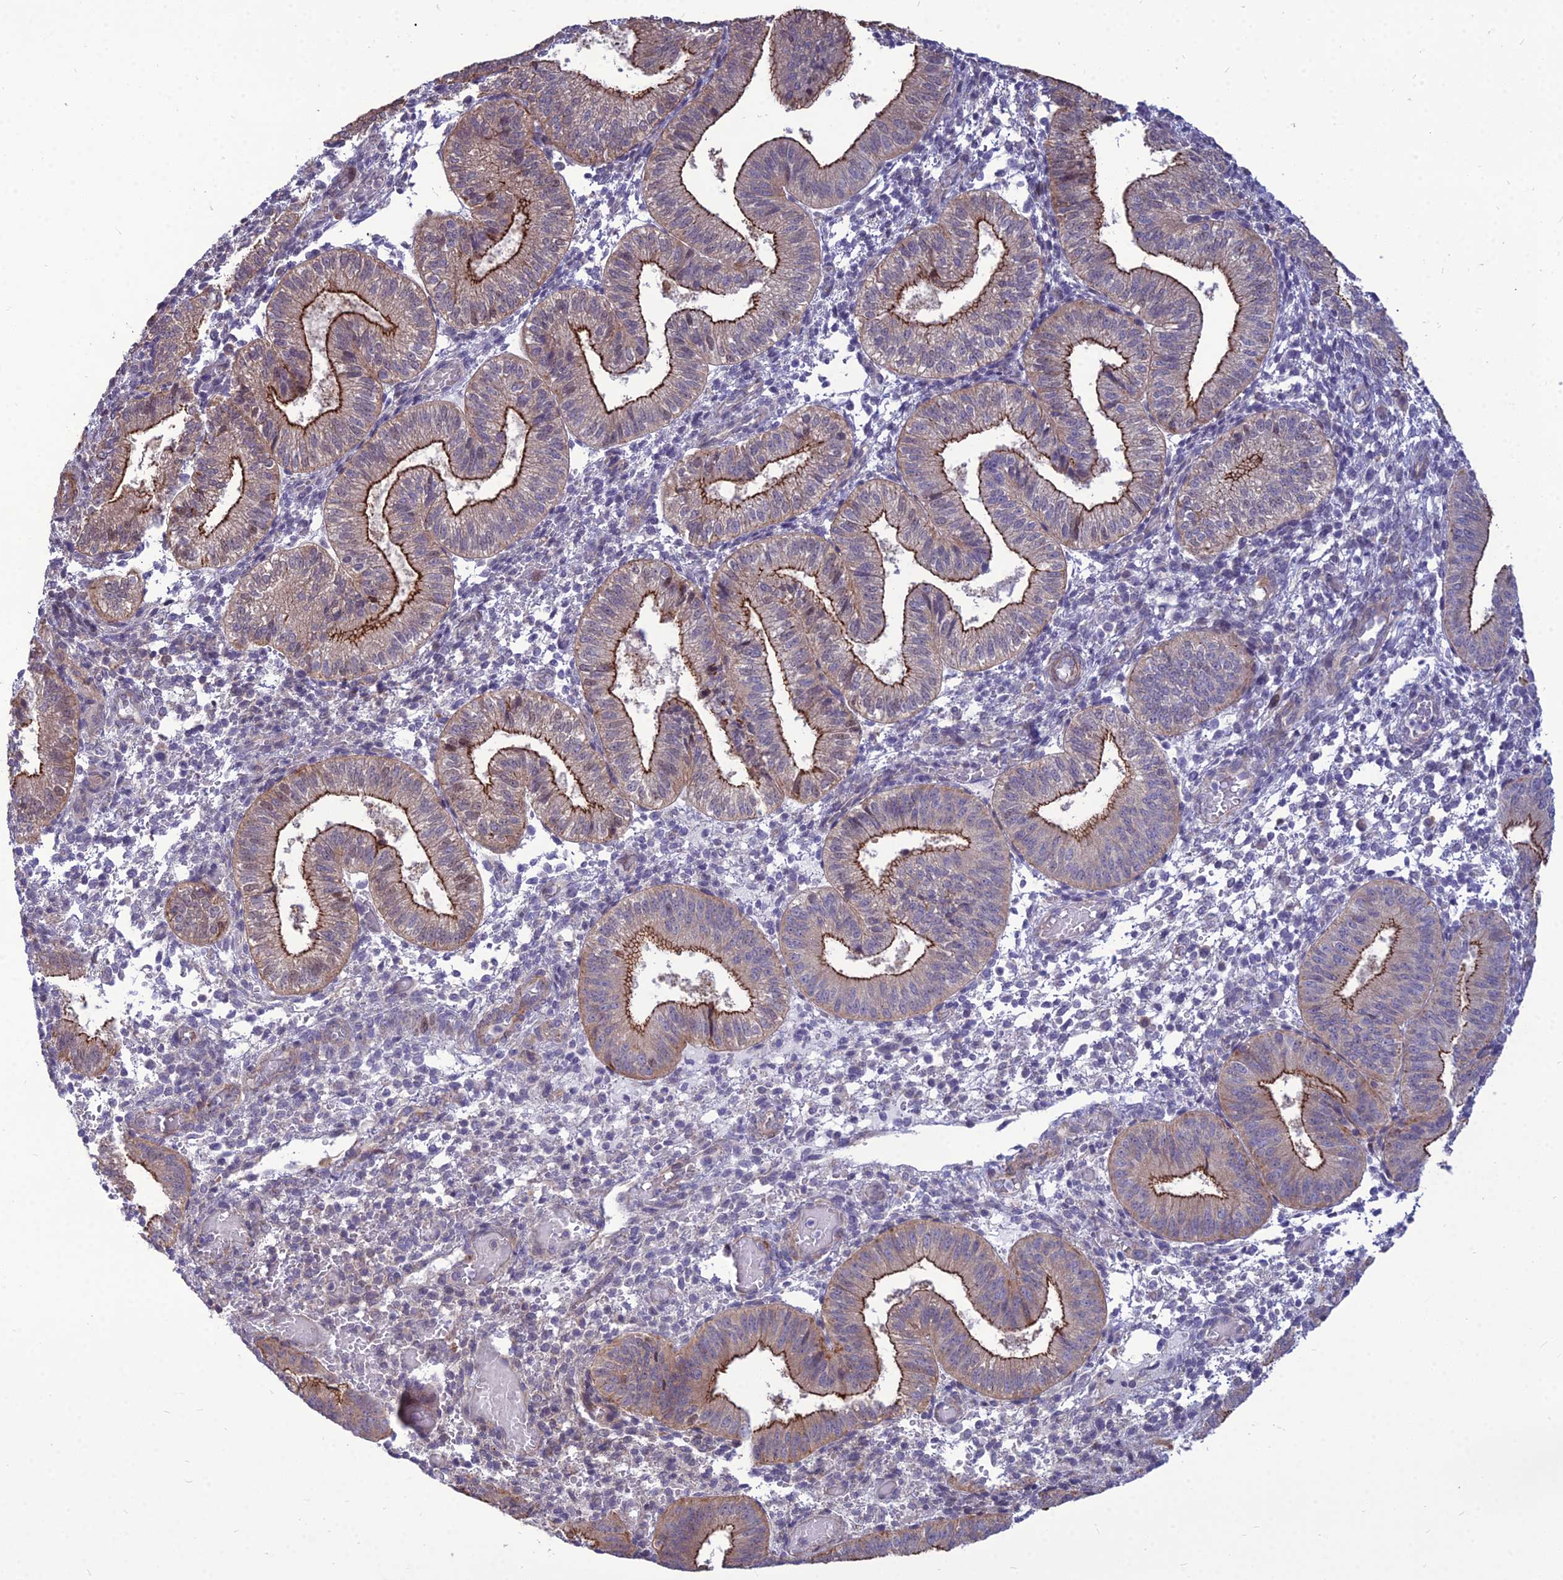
{"staining": {"intensity": "weak", "quantity": "25%-75%", "location": "cytoplasmic/membranous"}, "tissue": "endometrium", "cell_type": "Cells in endometrial stroma", "image_type": "normal", "snomed": [{"axis": "morphology", "description": "Normal tissue, NOS"}, {"axis": "topography", "description": "Endometrium"}], "caption": "Brown immunohistochemical staining in unremarkable endometrium reveals weak cytoplasmic/membranous expression in approximately 25%-75% of cells in endometrial stroma. (DAB (3,3'-diaminobenzidine) IHC, brown staining for protein, blue staining for nuclei).", "gene": "TSPYL2", "patient": {"sex": "female", "age": 34}}